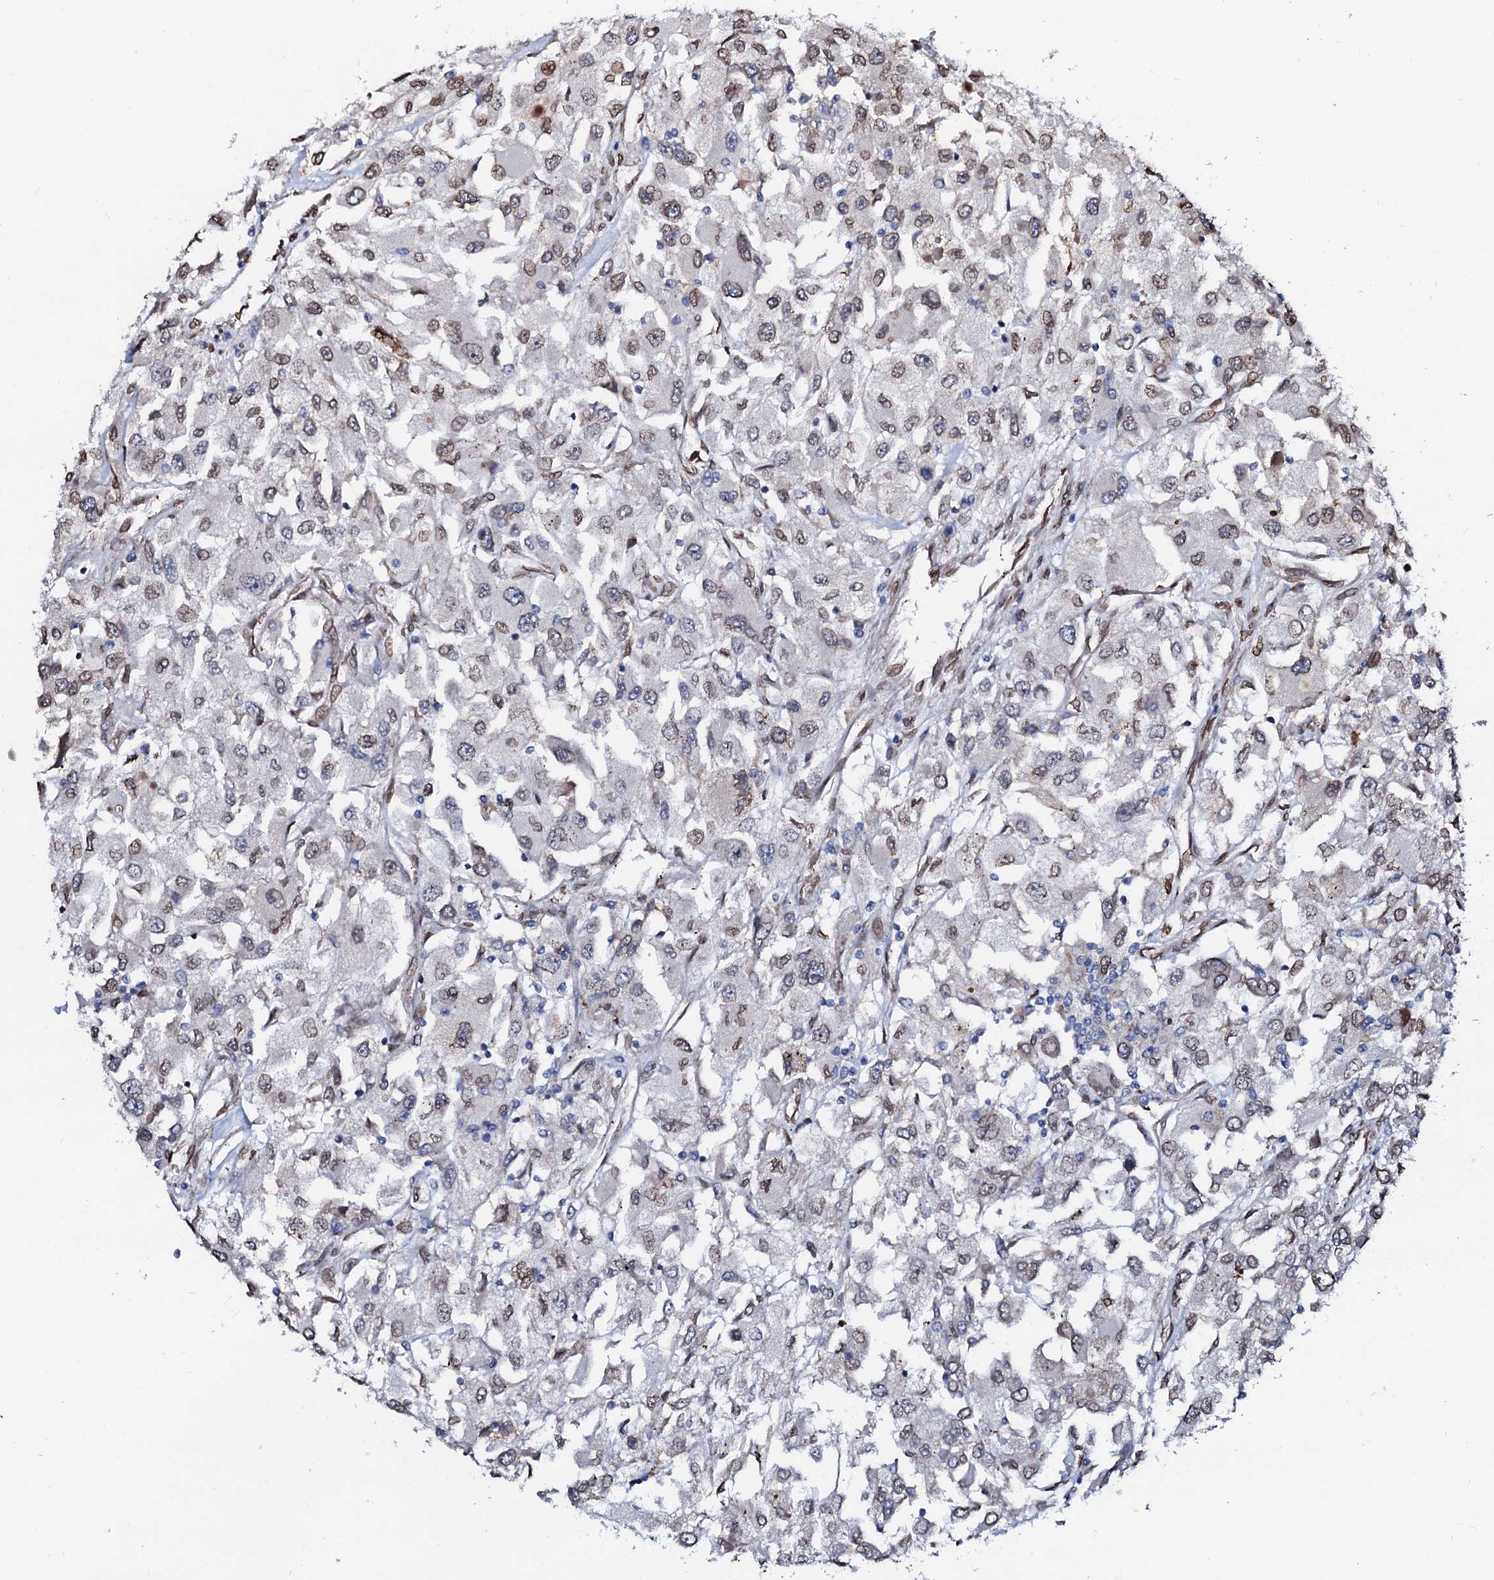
{"staining": {"intensity": "weak", "quantity": "25%-75%", "location": "cytoplasmic/membranous,nuclear"}, "tissue": "renal cancer", "cell_type": "Tumor cells", "image_type": "cancer", "snomed": [{"axis": "morphology", "description": "Adenocarcinoma, NOS"}, {"axis": "topography", "description": "Kidney"}], "caption": "Renal cancer (adenocarcinoma) stained with immunohistochemistry (IHC) shows weak cytoplasmic/membranous and nuclear staining in about 25%-75% of tumor cells.", "gene": "NRP2", "patient": {"sex": "female", "age": 52}}